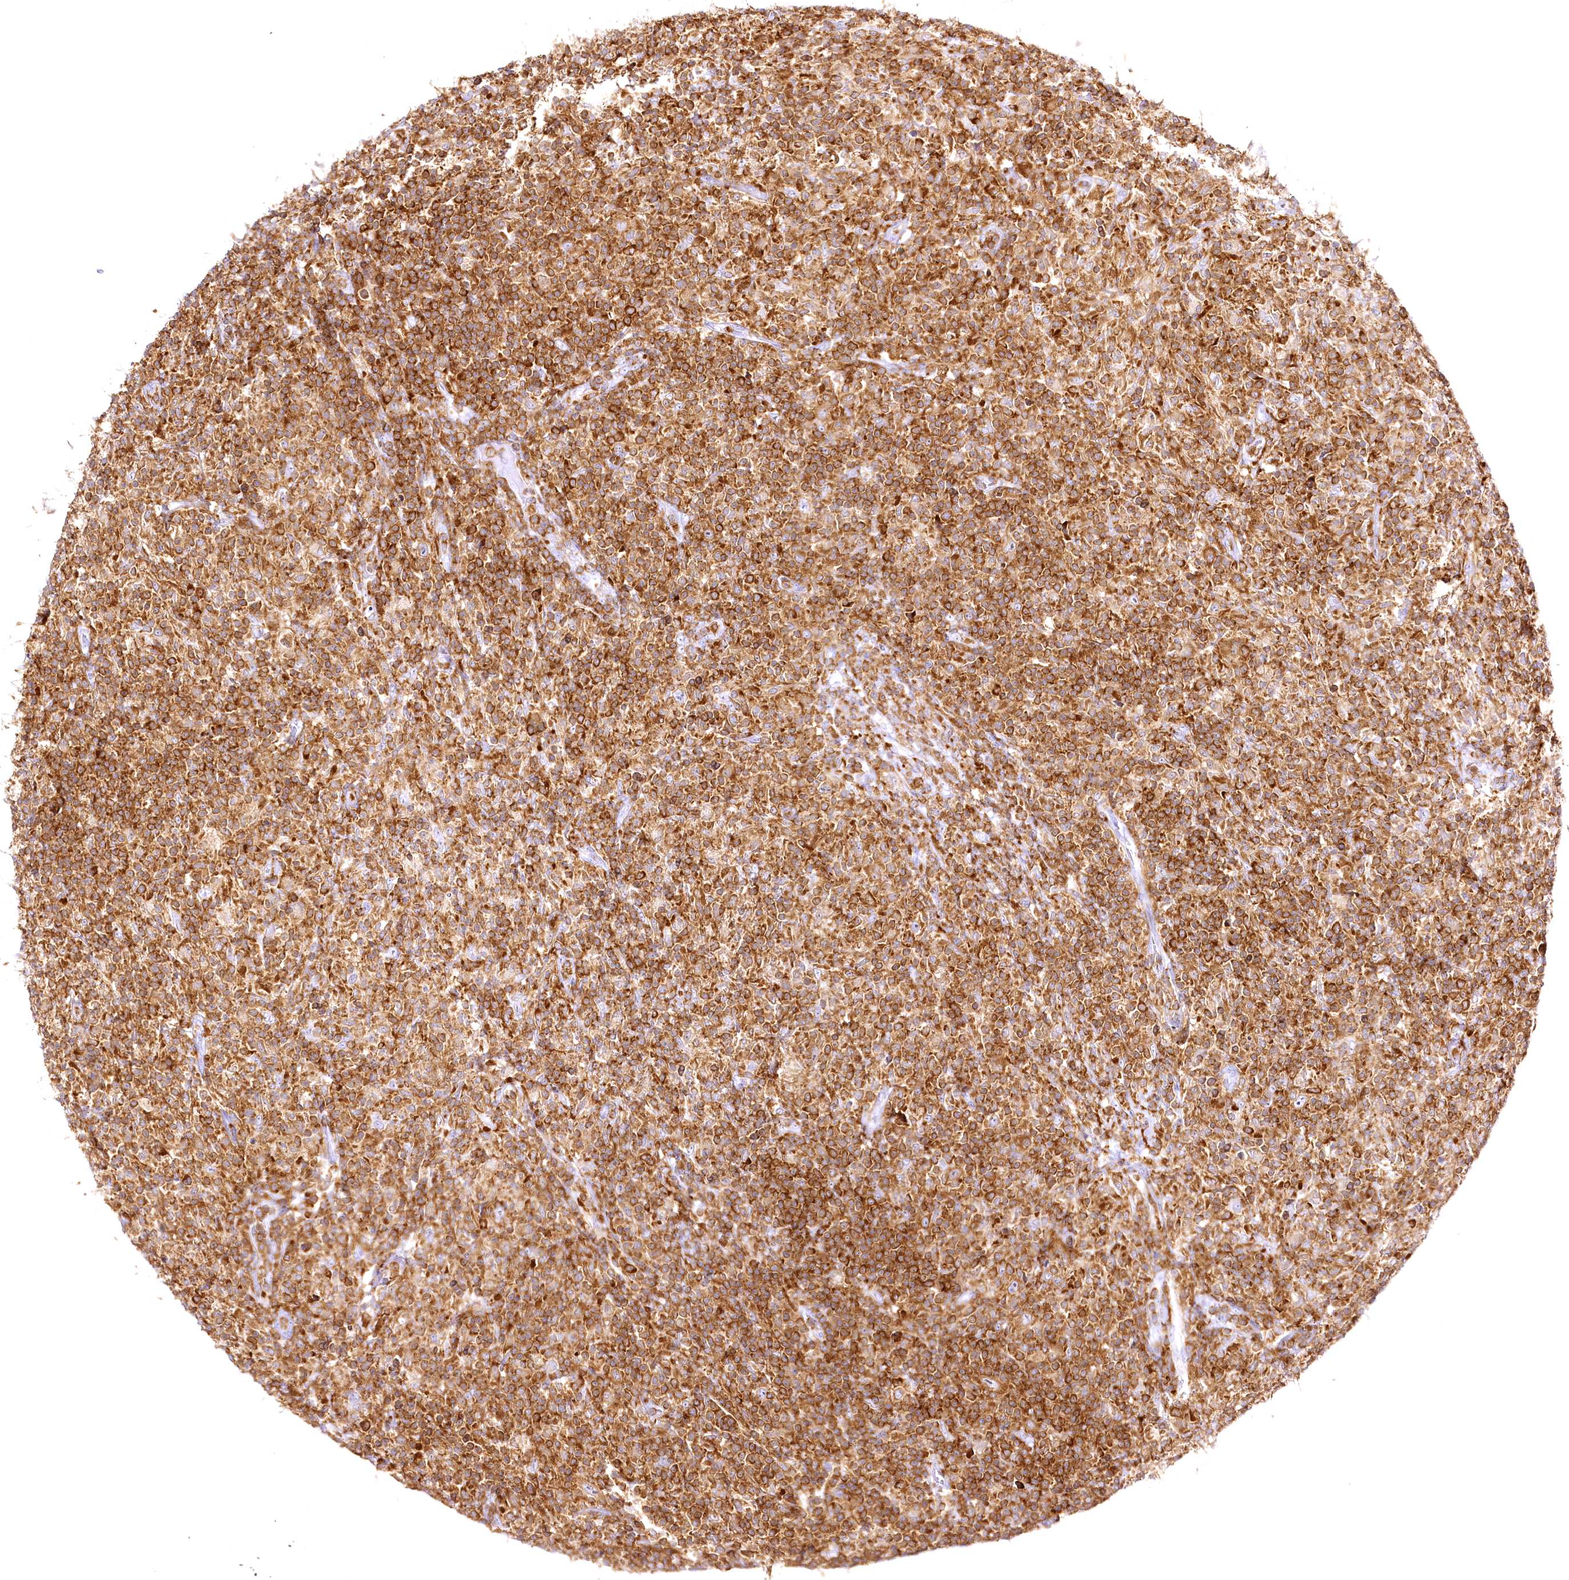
{"staining": {"intensity": "weak", "quantity": ">75%", "location": "cytoplasmic/membranous"}, "tissue": "lymphoma", "cell_type": "Tumor cells", "image_type": "cancer", "snomed": [{"axis": "morphology", "description": "Hodgkin's disease, NOS"}, {"axis": "topography", "description": "Lymph node"}], "caption": "Immunohistochemical staining of Hodgkin's disease demonstrates weak cytoplasmic/membranous protein expression in approximately >75% of tumor cells.", "gene": "DOCK2", "patient": {"sex": "male", "age": 70}}